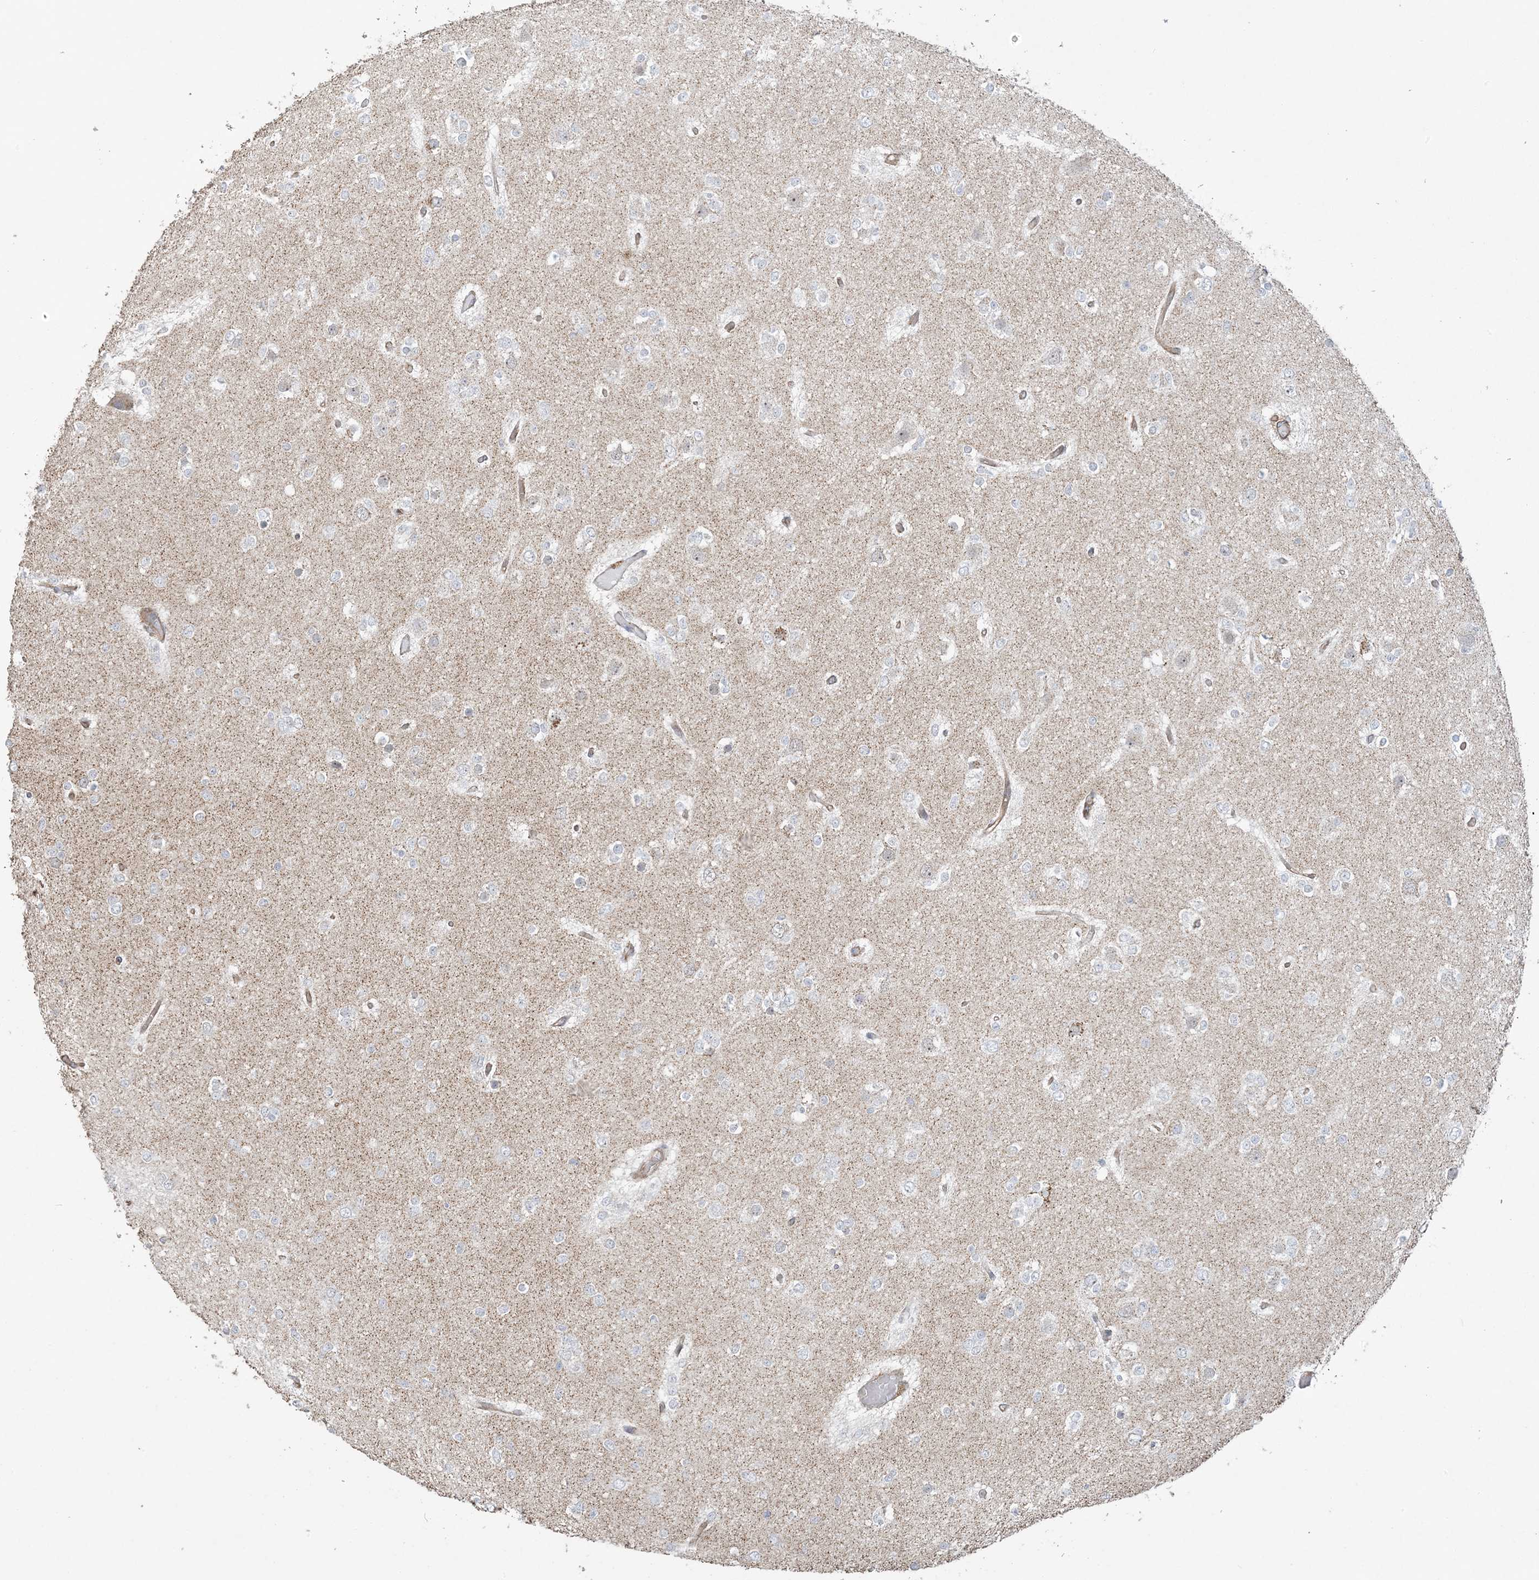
{"staining": {"intensity": "negative", "quantity": "none", "location": "none"}, "tissue": "glioma", "cell_type": "Tumor cells", "image_type": "cancer", "snomed": [{"axis": "morphology", "description": "Glioma, malignant, Low grade"}, {"axis": "topography", "description": "Brain"}], "caption": "Tumor cells show no significant protein positivity in malignant glioma (low-grade).", "gene": "AGA", "patient": {"sex": "female", "age": 22}}